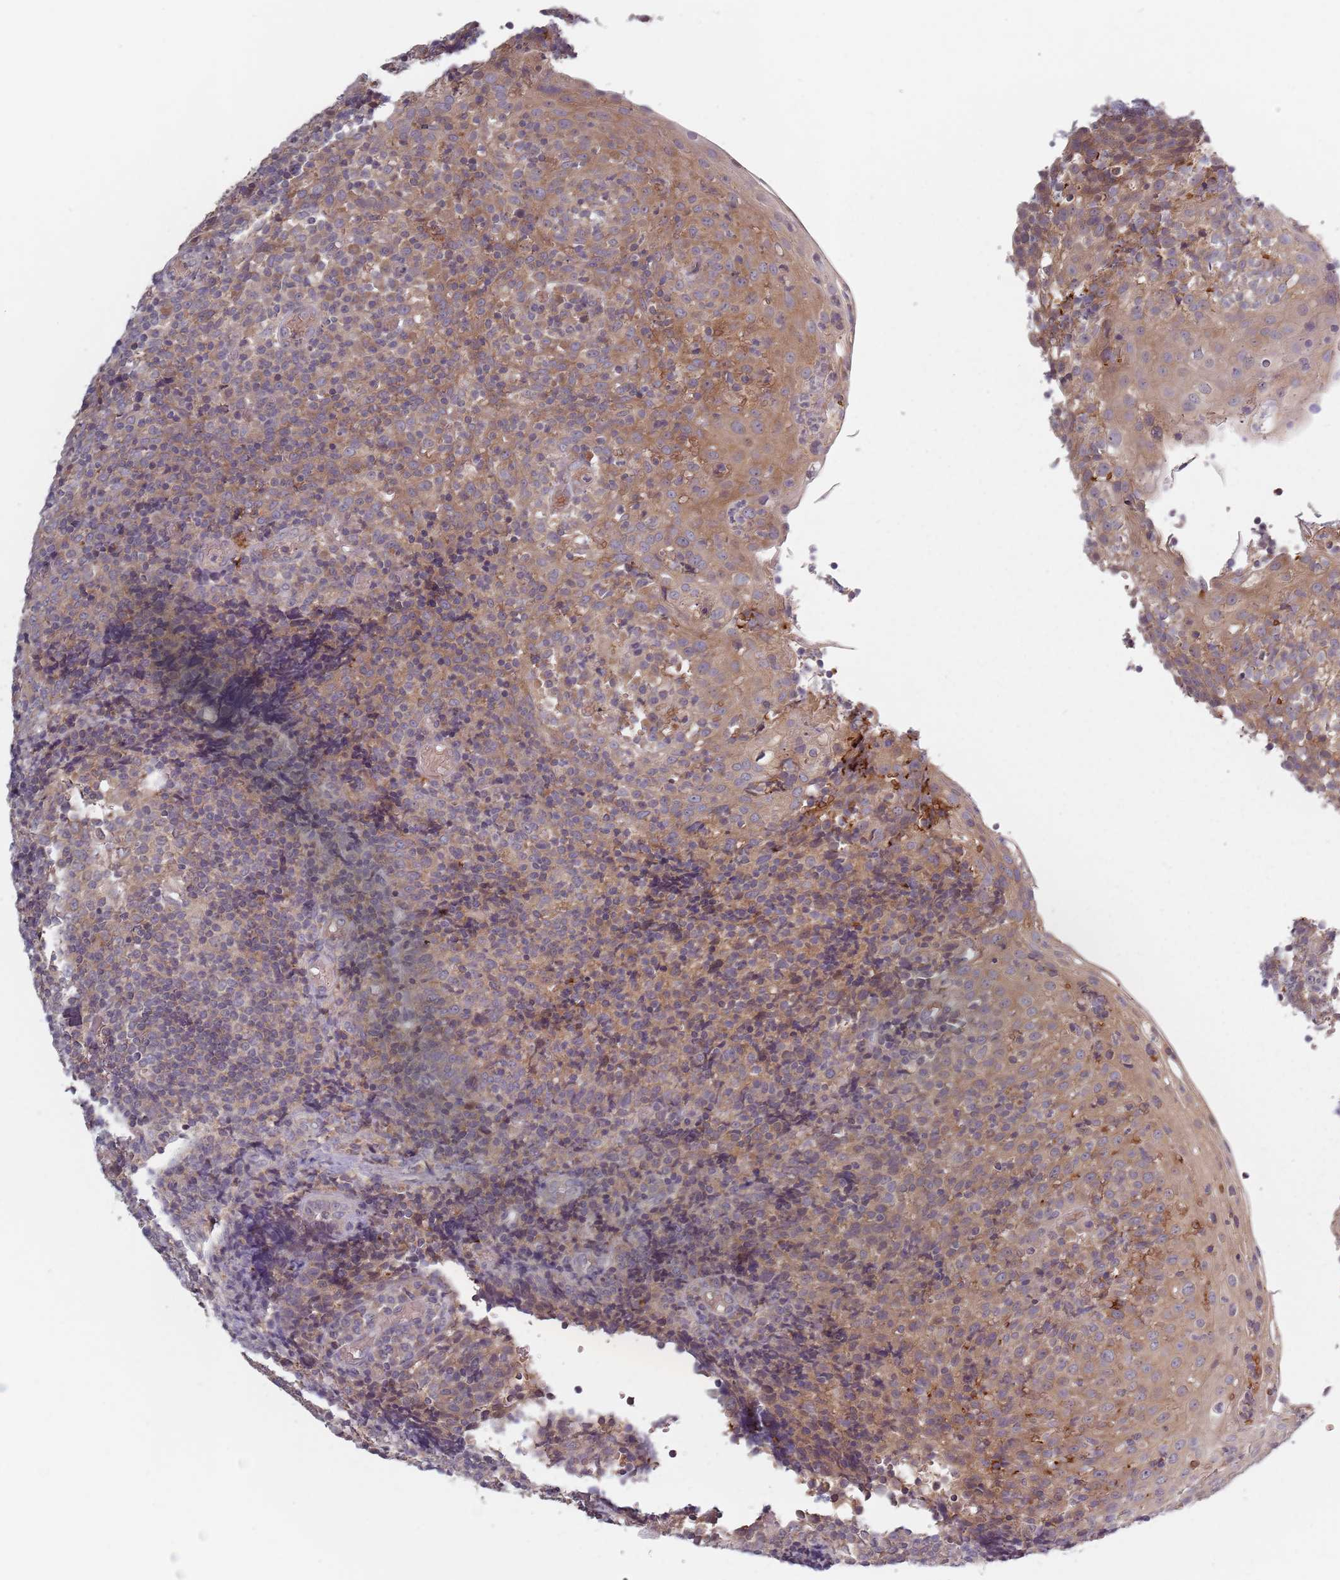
{"staining": {"intensity": "weak", "quantity": "<25%", "location": "cytoplasmic/membranous"}, "tissue": "tonsil", "cell_type": "Germinal center cells", "image_type": "normal", "snomed": [{"axis": "morphology", "description": "Normal tissue, NOS"}, {"axis": "topography", "description": "Tonsil"}], "caption": "The photomicrograph displays no significant expression in germinal center cells of tonsil.", "gene": "ASB13", "patient": {"sex": "female", "age": 19}}